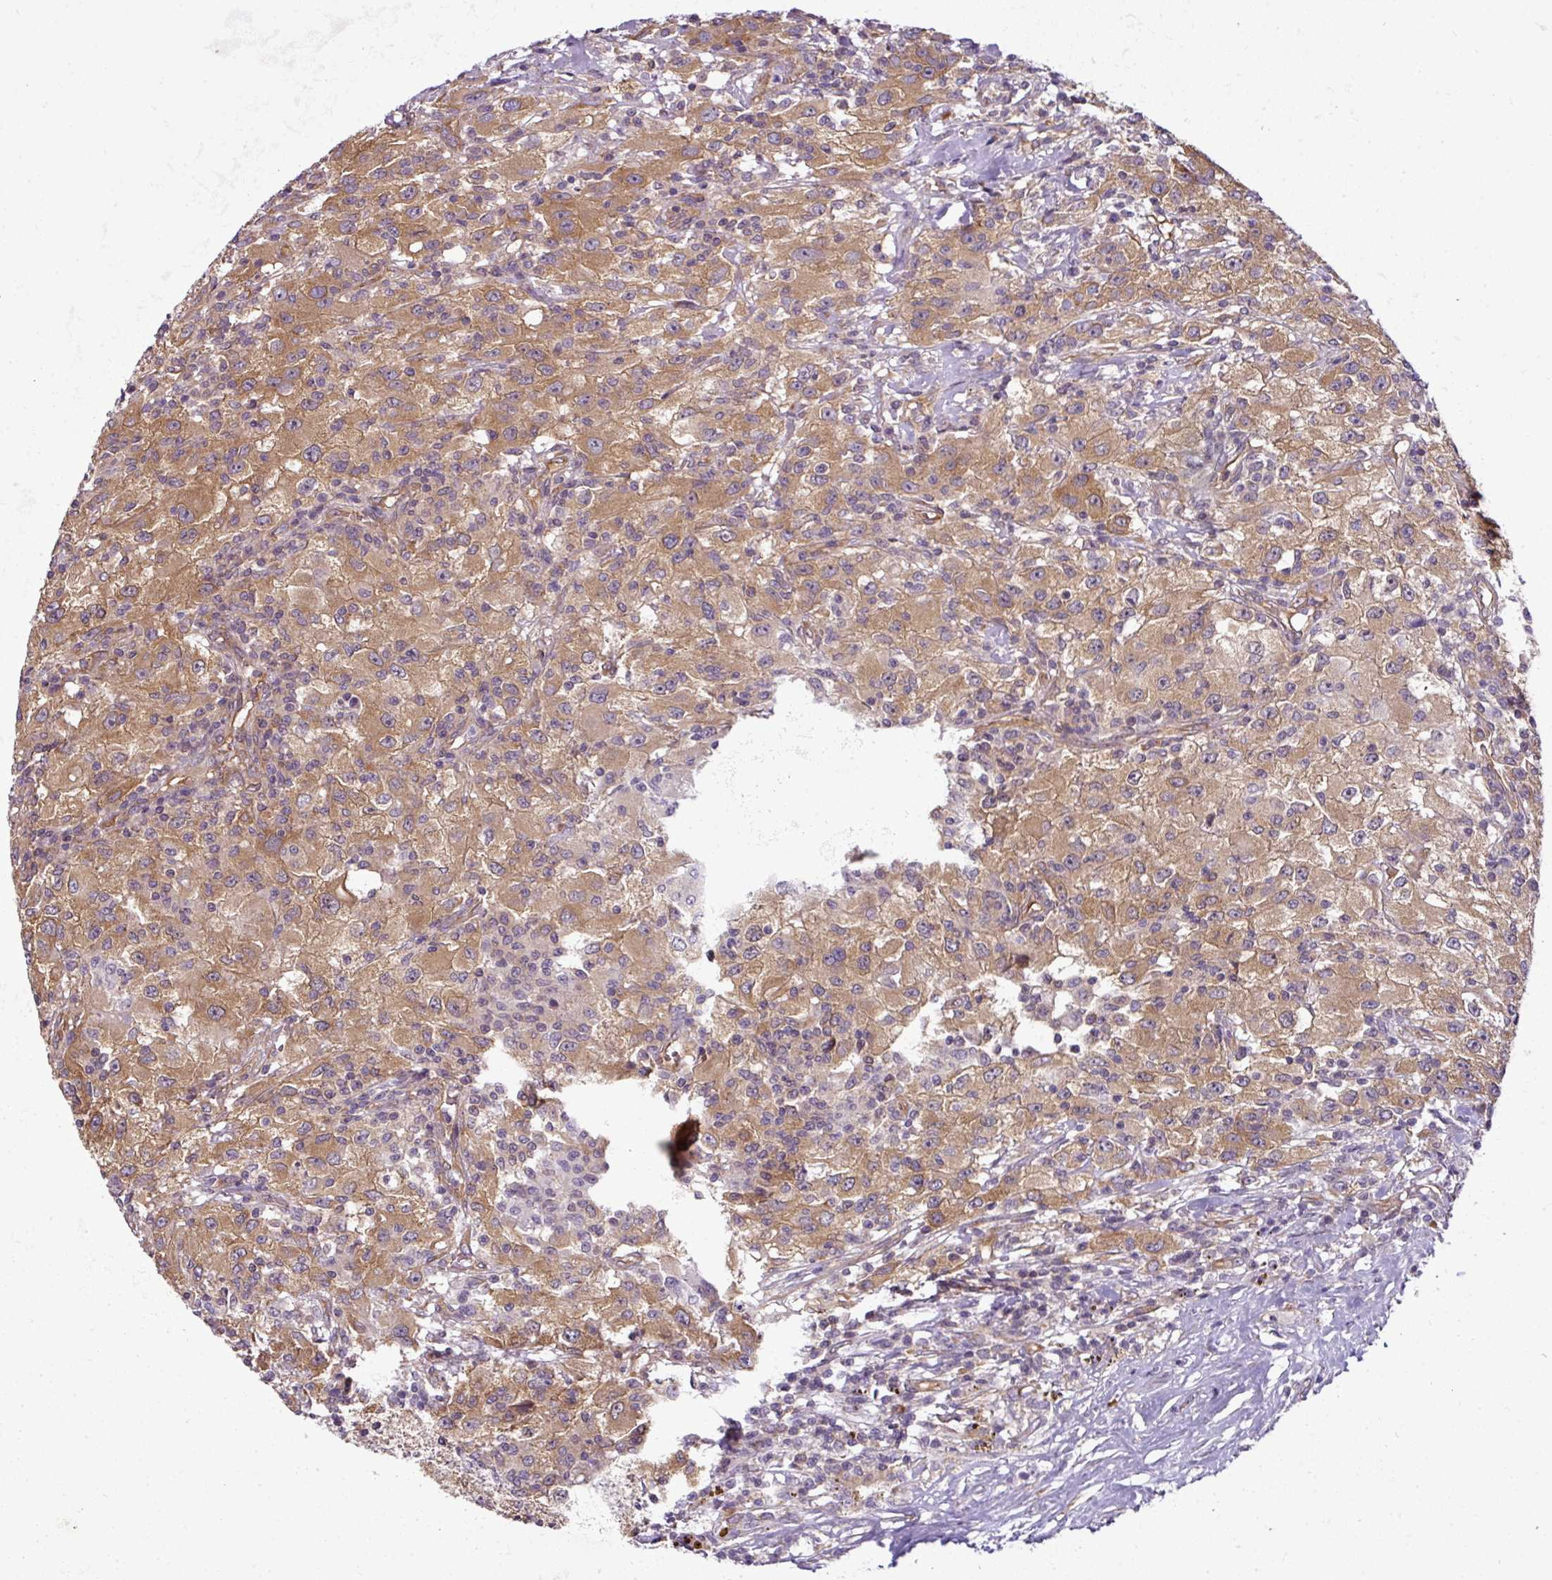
{"staining": {"intensity": "moderate", "quantity": ">75%", "location": "cytoplasmic/membranous"}, "tissue": "renal cancer", "cell_type": "Tumor cells", "image_type": "cancer", "snomed": [{"axis": "morphology", "description": "Adenocarcinoma, NOS"}, {"axis": "topography", "description": "Kidney"}], "caption": "A brown stain shows moderate cytoplasmic/membranous positivity of a protein in renal cancer (adenocarcinoma) tumor cells.", "gene": "RBM4B", "patient": {"sex": "female", "age": 67}}